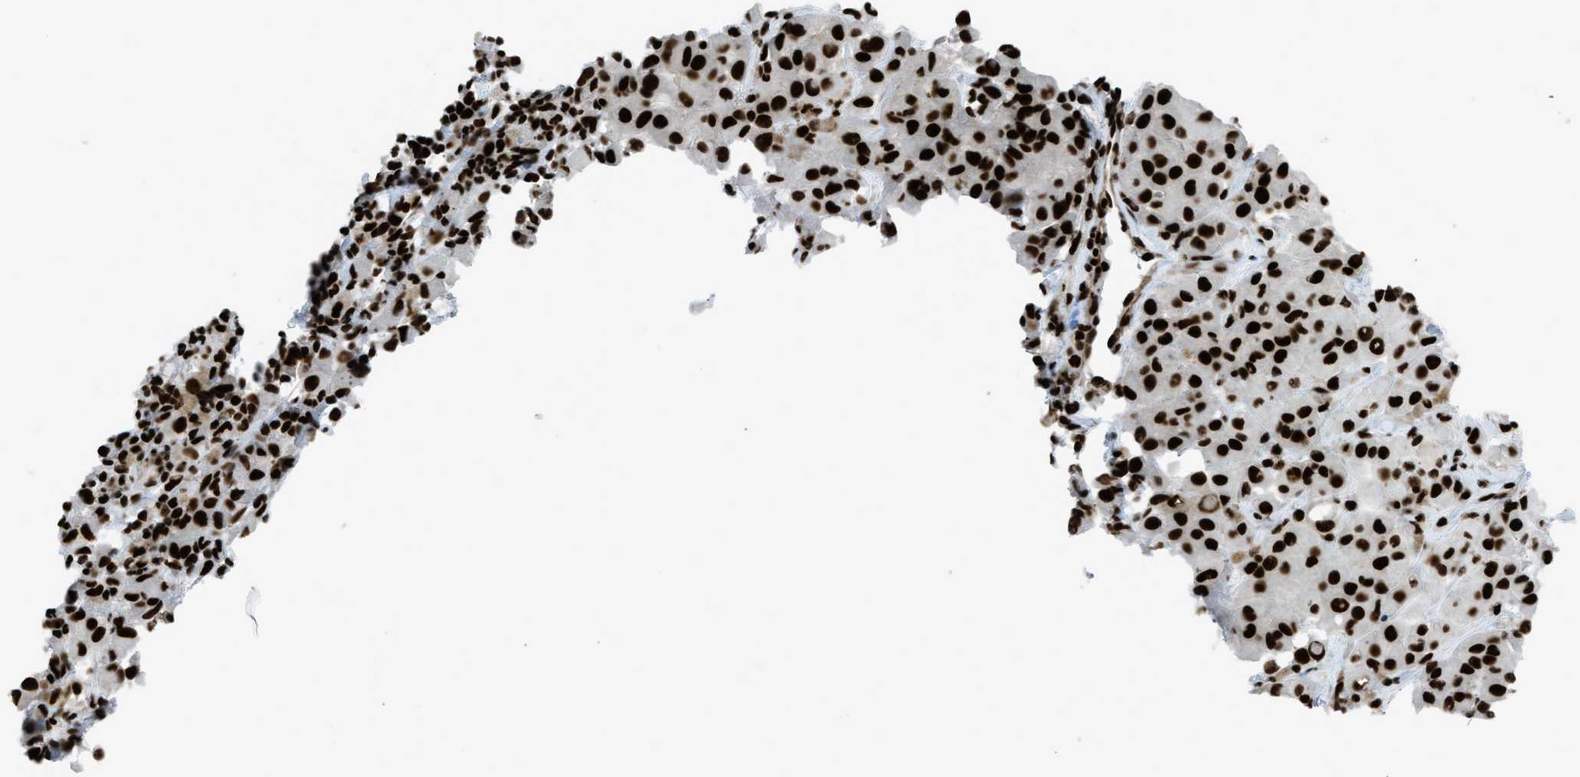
{"staining": {"intensity": "strong", "quantity": ">75%", "location": "nuclear"}, "tissue": "melanoma", "cell_type": "Tumor cells", "image_type": "cancer", "snomed": [{"axis": "morphology", "description": "Malignant melanoma, NOS"}, {"axis": "topography", "description": "Skin"}], "caption": "Melanoma was stained to show a protein in brown. There is high levels of strong nuclear staining in approximately >75% of tumor cells. (DAB (3,3'-diaminobenzidine) IHC with brightfield microscopy, high magnification).", "gene": "ZNF207", "patient": {"sex": "male", "age": 84}}